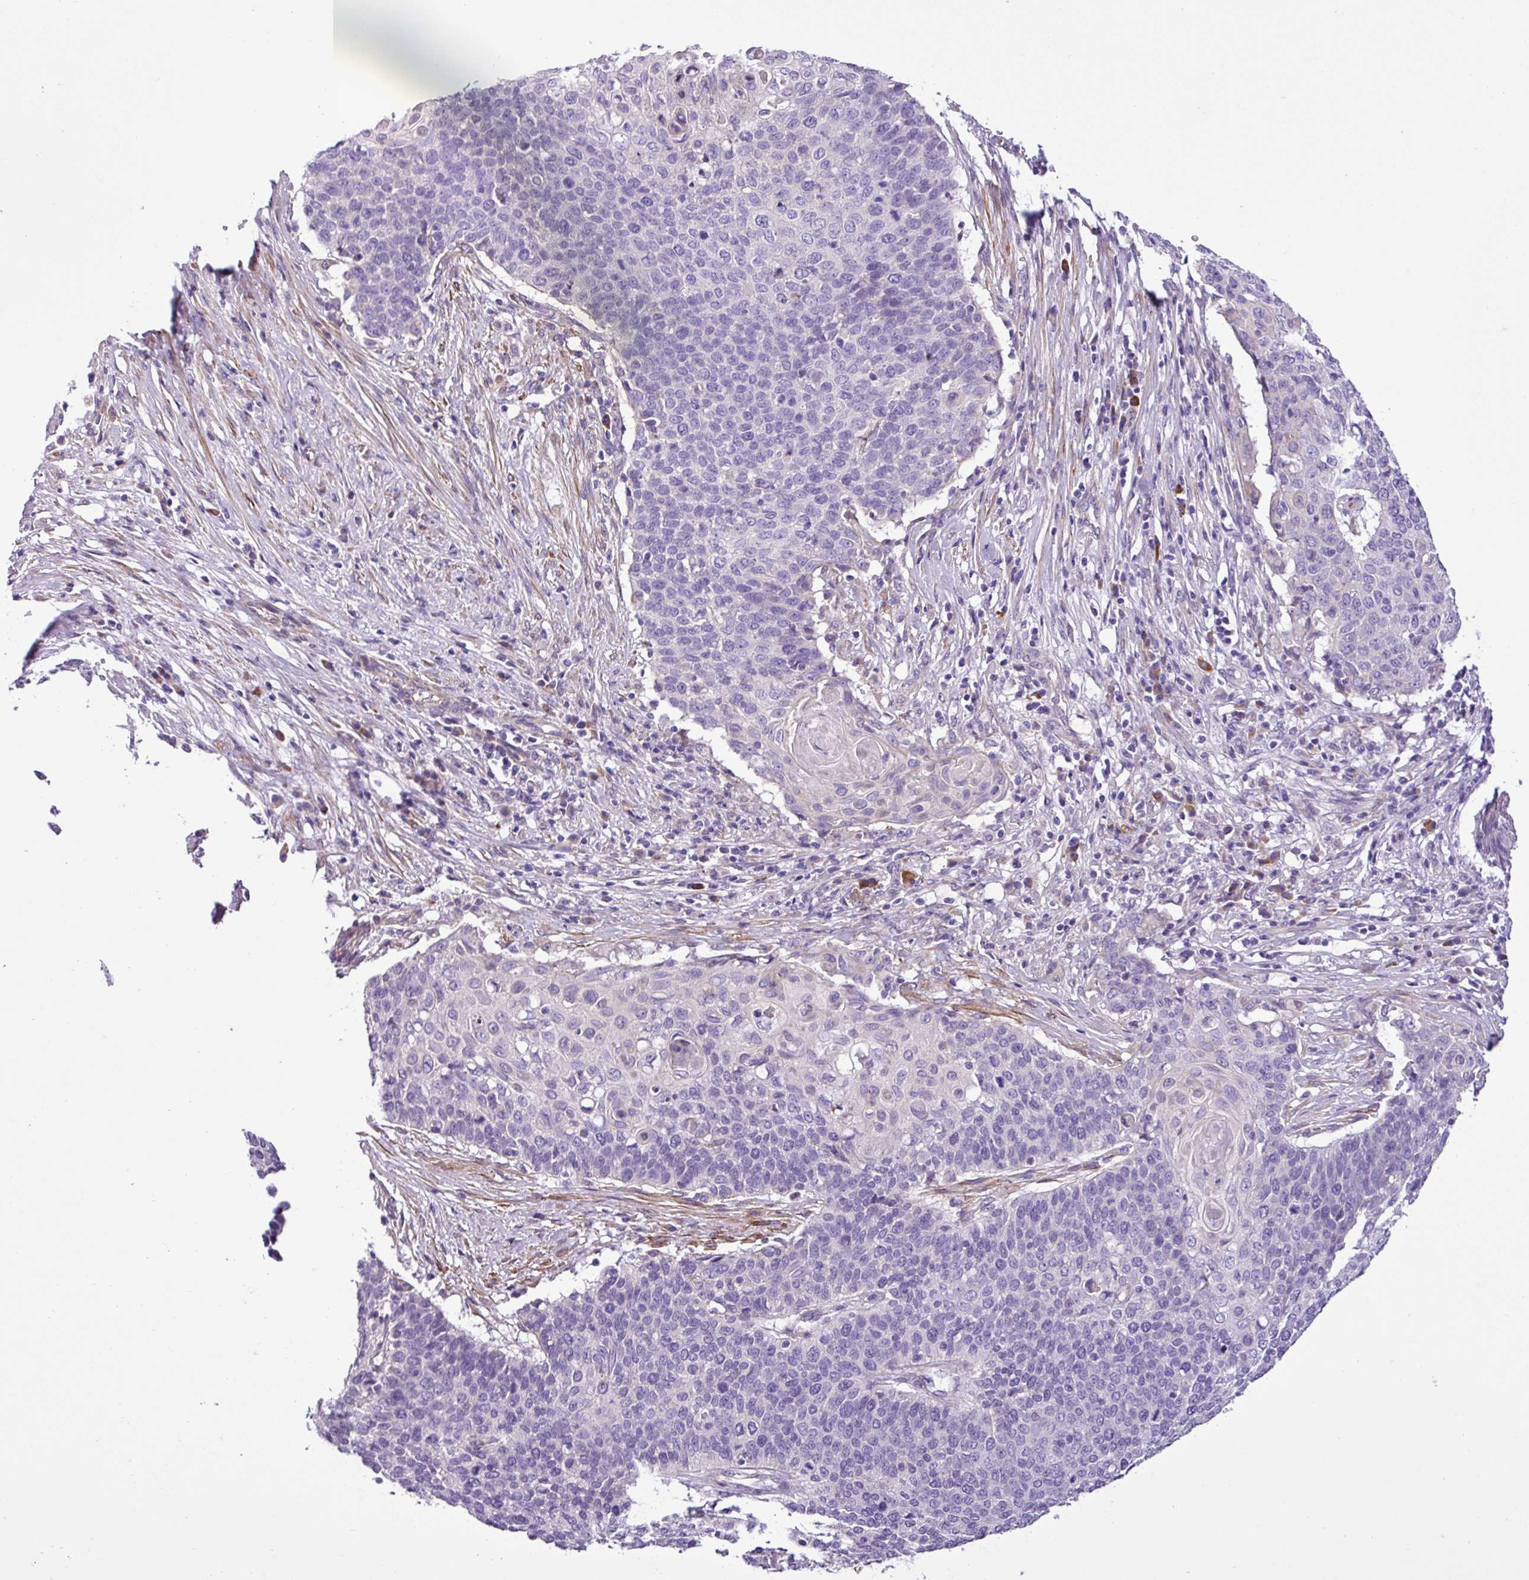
{"staining": {"intensity": "negative", "quantity": "none", "location": "none"}, "tissue": "cervical cancer", "cell_type": "Tumor cells", "image_type": "cancer", "snomed": [{"axis": "morphology", "description": "Squamous cell carcinoma, NOS"}, {"axis": "topography", "description": "Cervix"}], "caption": "There is no significant staining in tumor cells of cervical cancer.", "gene": "C11orf91", "patient": {"sex": "female", "age": 39}}